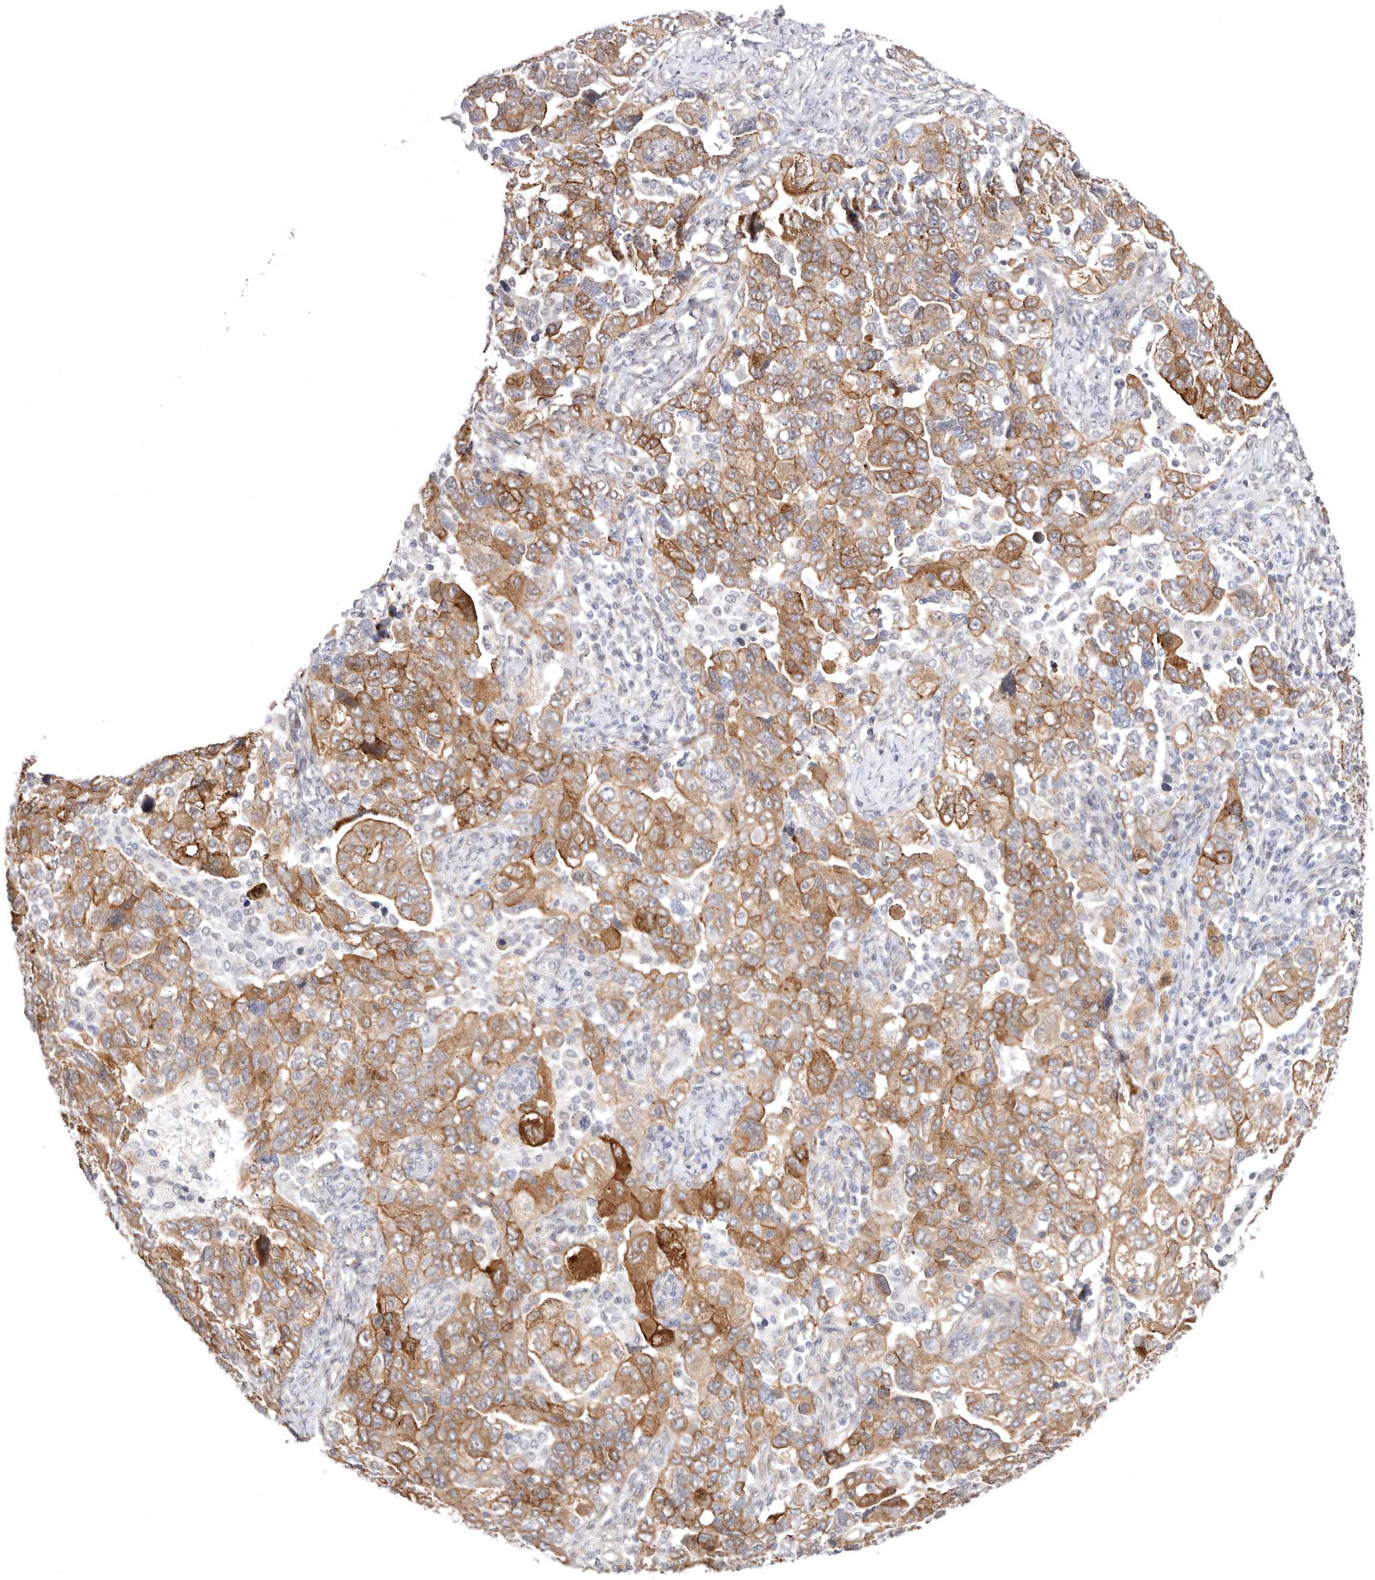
{"staining": {"intensity": "moderate", "quantity": ">75%", "location": "cytoplasmic/membranous"}, "tissue": "ovarian cancer", "cell_type": "Tumor cells", "image_type": "cancer", "snomed": [{"axis": "morphology", "description": "Carcinoma, NOS"}, {"axis": "morphology", "description": "Cystadenocarcinoma, serous, NOS"}, {"axis": "topography", "description": "Ovary"}], "caption": "High-magnification brightfield microscopy of ovarian cancer (carcinoma) stained with DAB (3,3'-diaminobenzidine) (brown) and counterstained with hematoxylin (blue). tumor cells exhibit moderate cytoplasmic/membranous staining is identified in about>75% of cells.", "gene": "SZT2", "patient": {"sex": "female", "age": 69}}